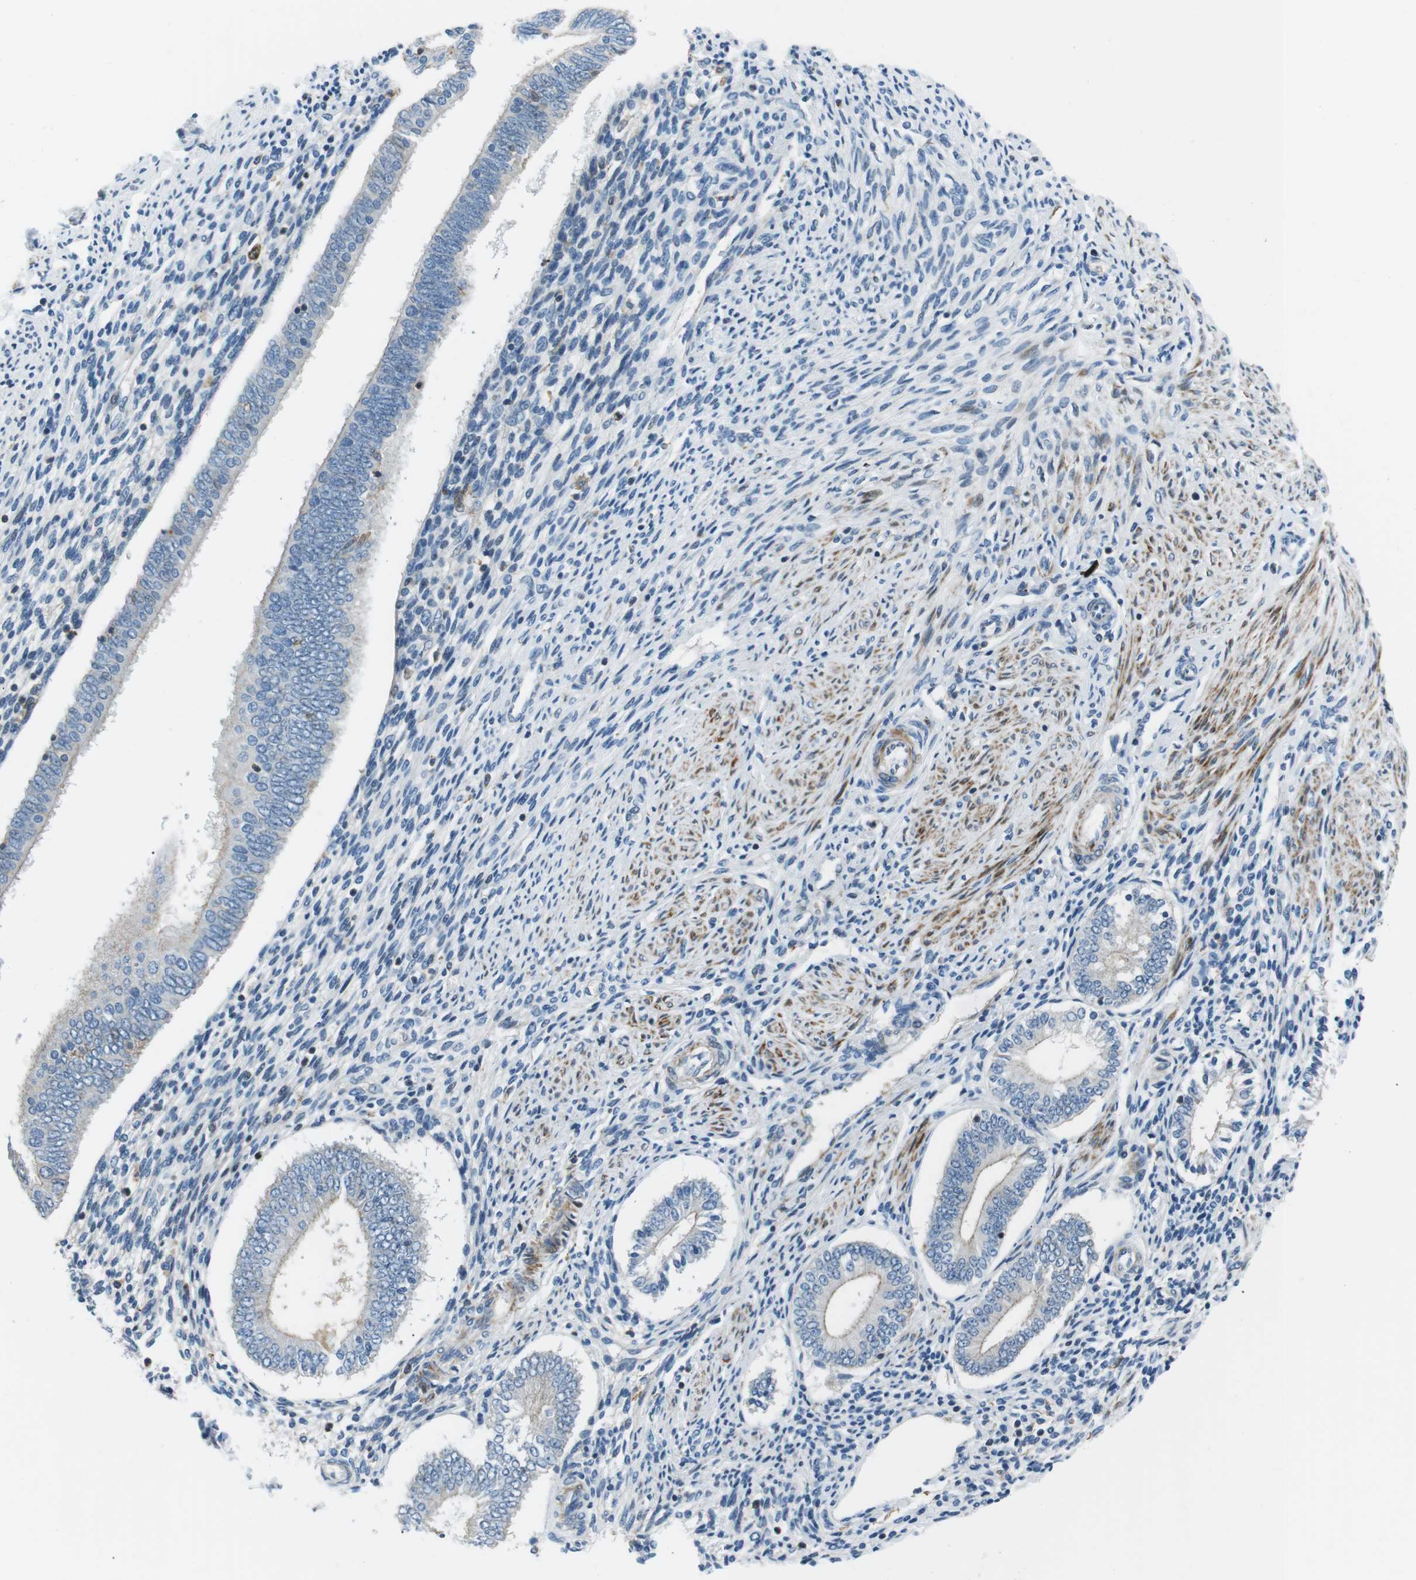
{"staining": {"intensity": "negative", "quantity": "none", "location": "none"}, "tissue": "endometrium", "cell_type": "Cells in endometrial stroma", "image_type": "normal", "snomed": [{"axis": "morphology", "description": "Normal tissue, NOS"}, {"axis": "topography", "description": "Endometrium"}], "caption": "Micrograph shows no significant protein positivity in cells in endometrial stroma of unremarkable endometrium.", "gene": "ARVCF", "patient": {"sex": "female", "age": 42}}